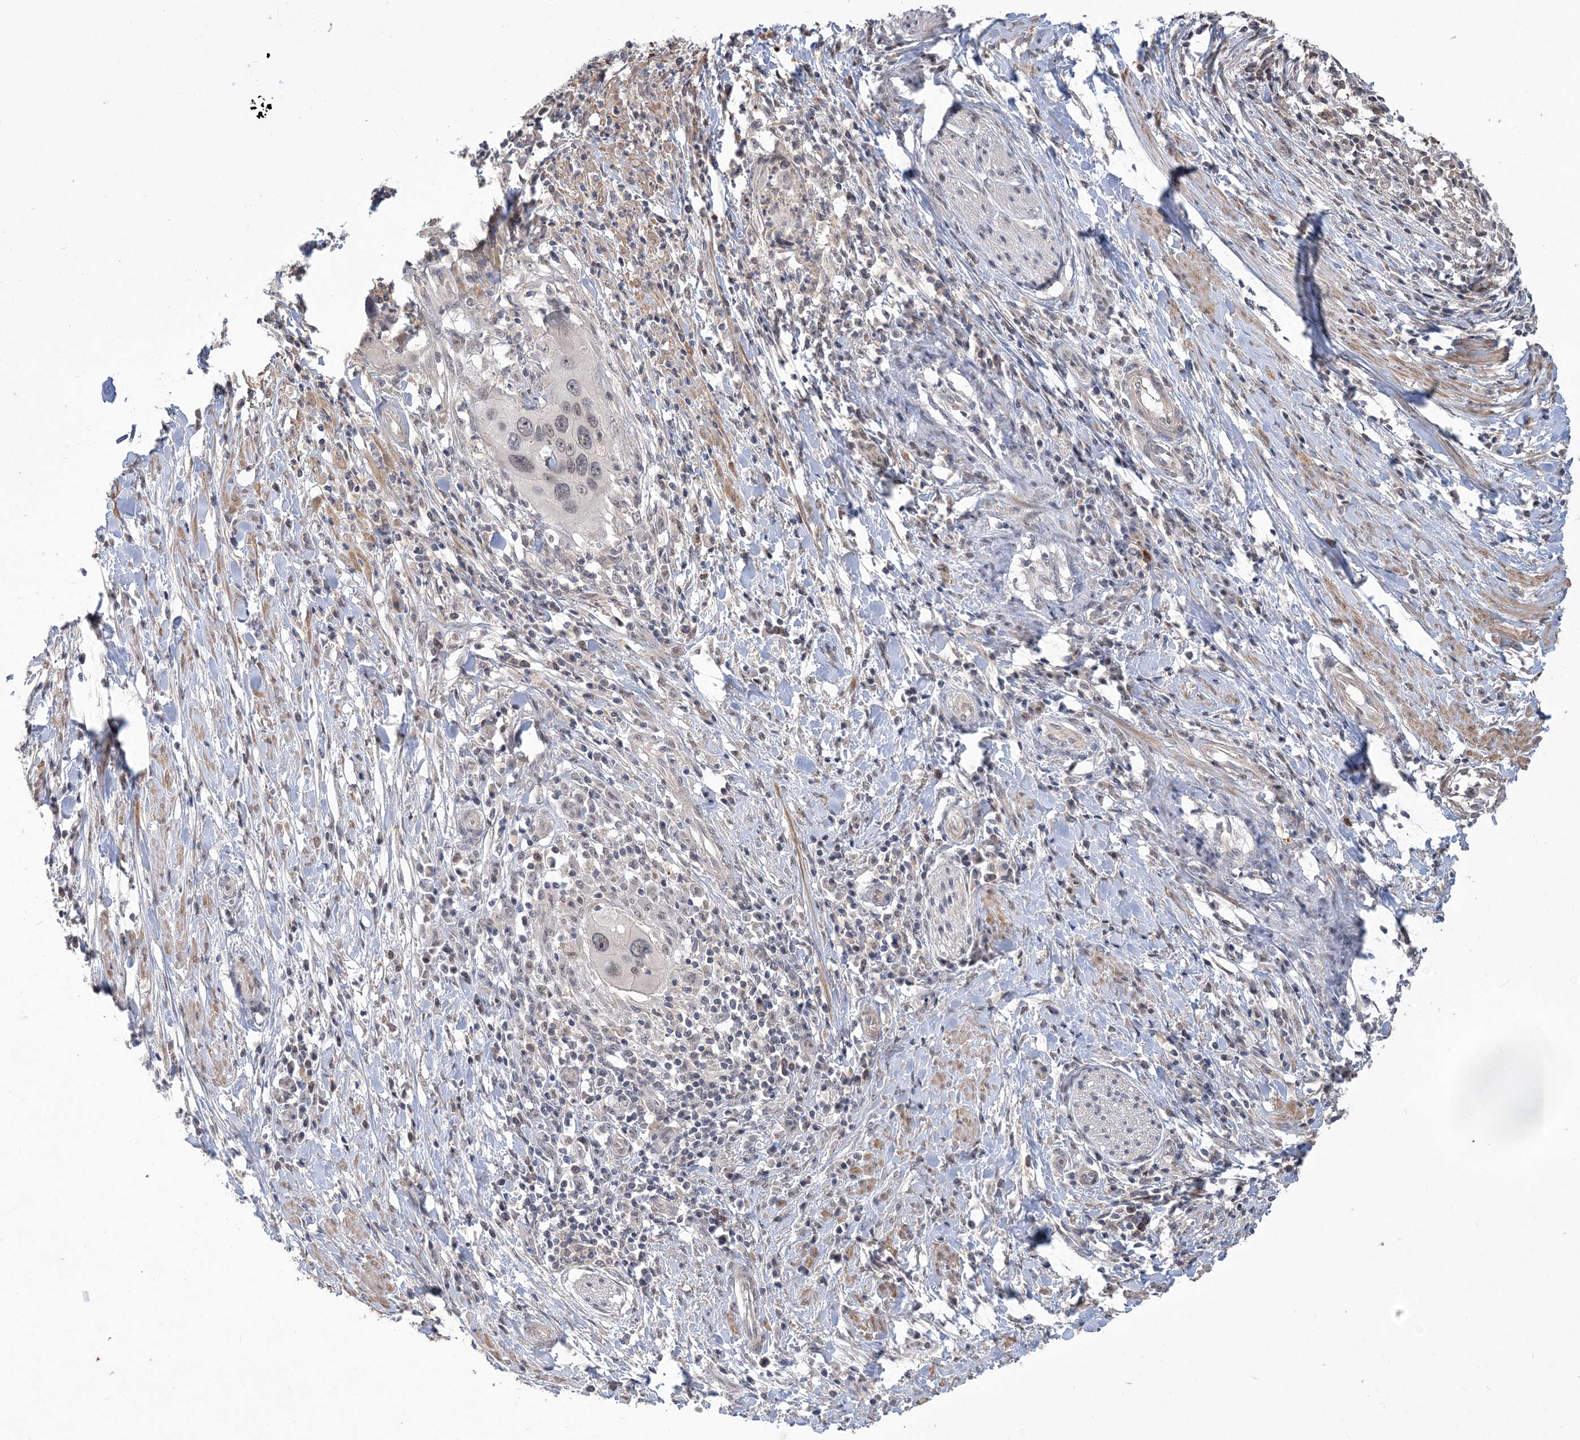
{"staining": {"intensity": "negative", "quantity": "none", "location": "none"}, "tissue": "cervical cancer", "cell_type": "Tumor cells", "image_type": "cancer", "snomed": [{"axis": "morphology", "description": "Squamous cell carcinoma, NOS"}, {"axis": "topography", "description": "Cervix"}], "caption": "Tumor cells are negative for brown protein staining in cervical cancer (squamous cell carcinoma).", "gene": "TSPEAR", "patient": {"sex": "female", "age": 38}}